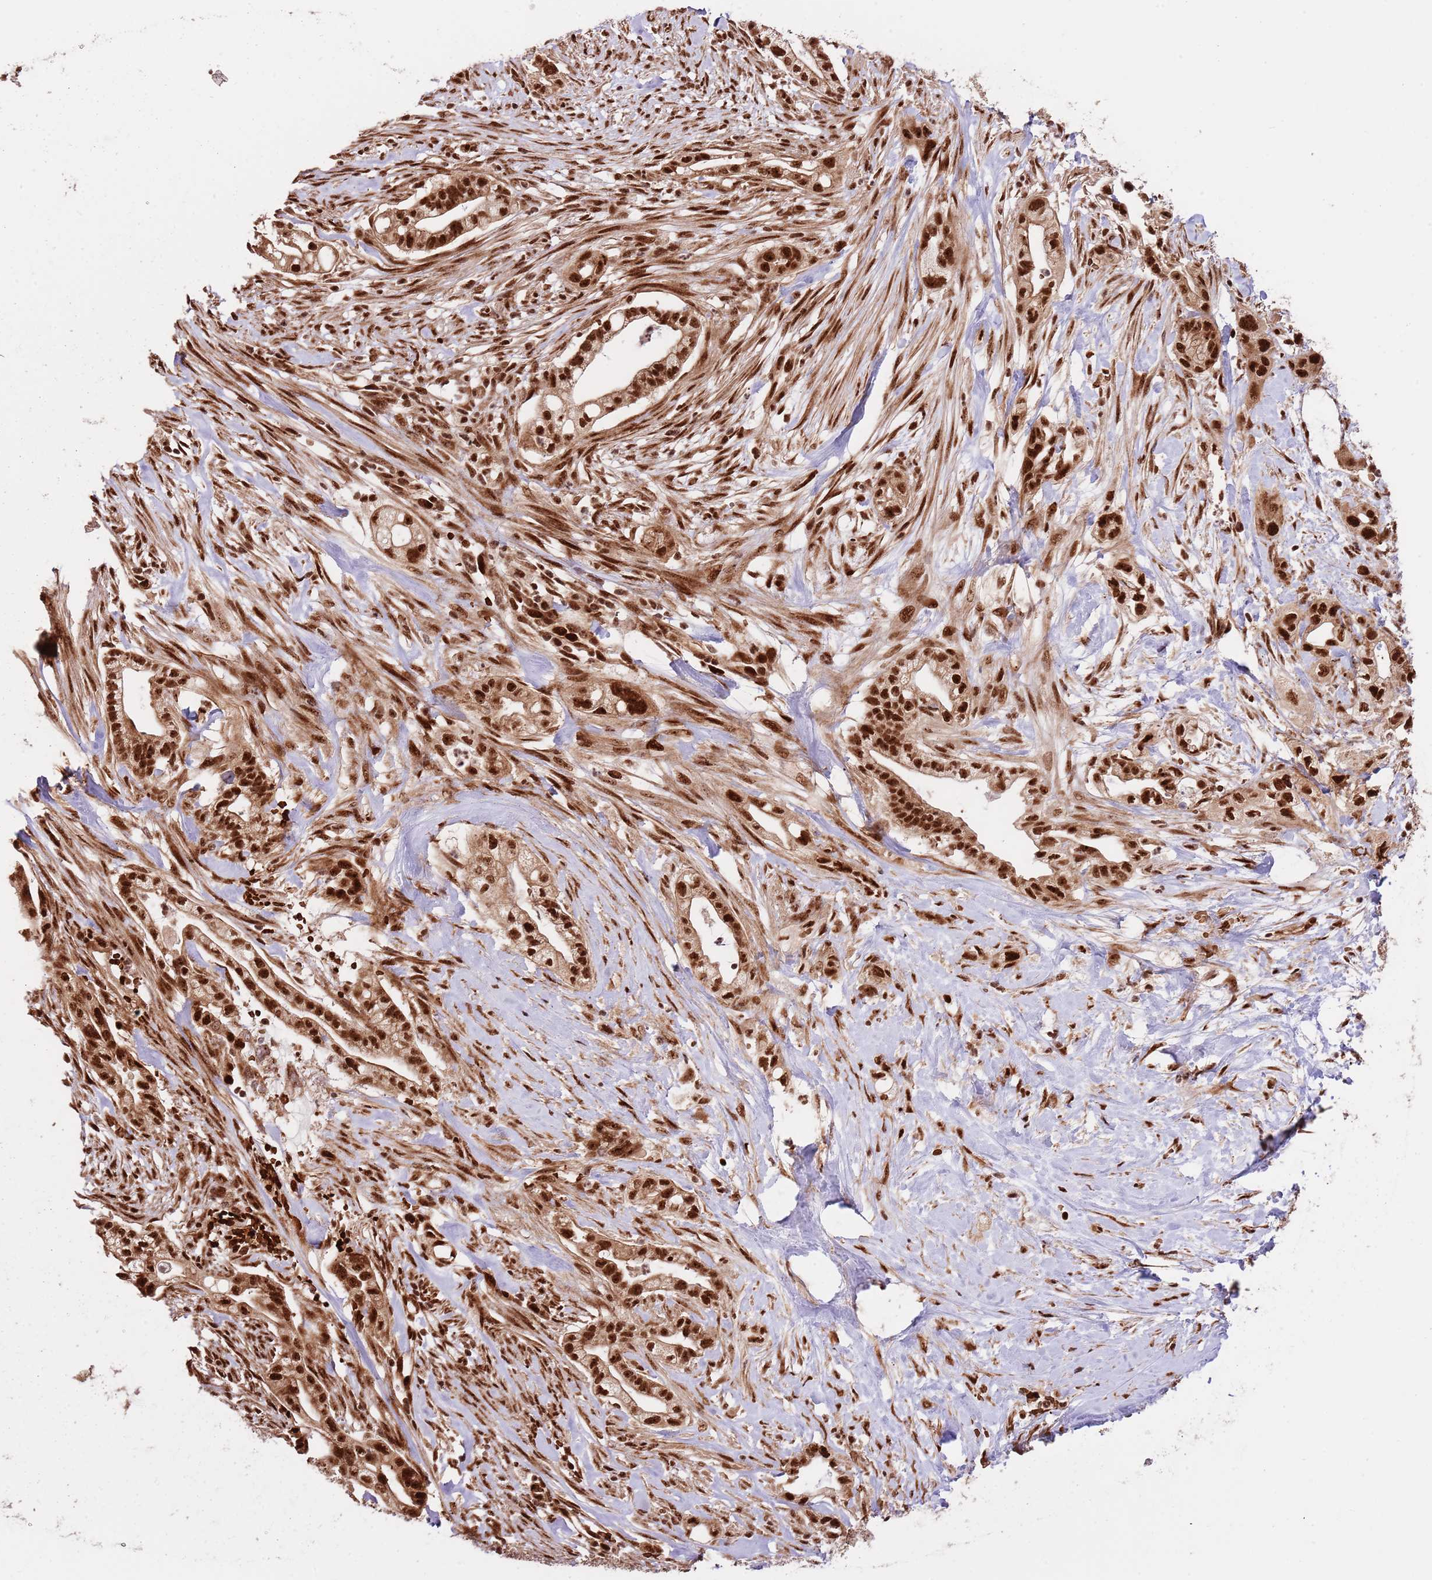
{"staining": {"intensity": "strong", "quantity": ">75%", "location": "cytoplasmic/membranous,nuclear"}, "tissue": "pancreatic cancer", "cell_type": "Tumor cells", "image_type": "cancer", "snomed": [{"axis": "morphology", "description": "Adenocarcinoma, NOS"}, {"axis": "topography", "description": "Pancreas"}], "caption": "Protein staining shows strong cytoplasmic/membranous and nuclear expression in approximately >75% of tumor cells in adenocarcinoma (pancreatic).", "gene": "RIF1", "patient": {"sex": "male", "age": 44}}